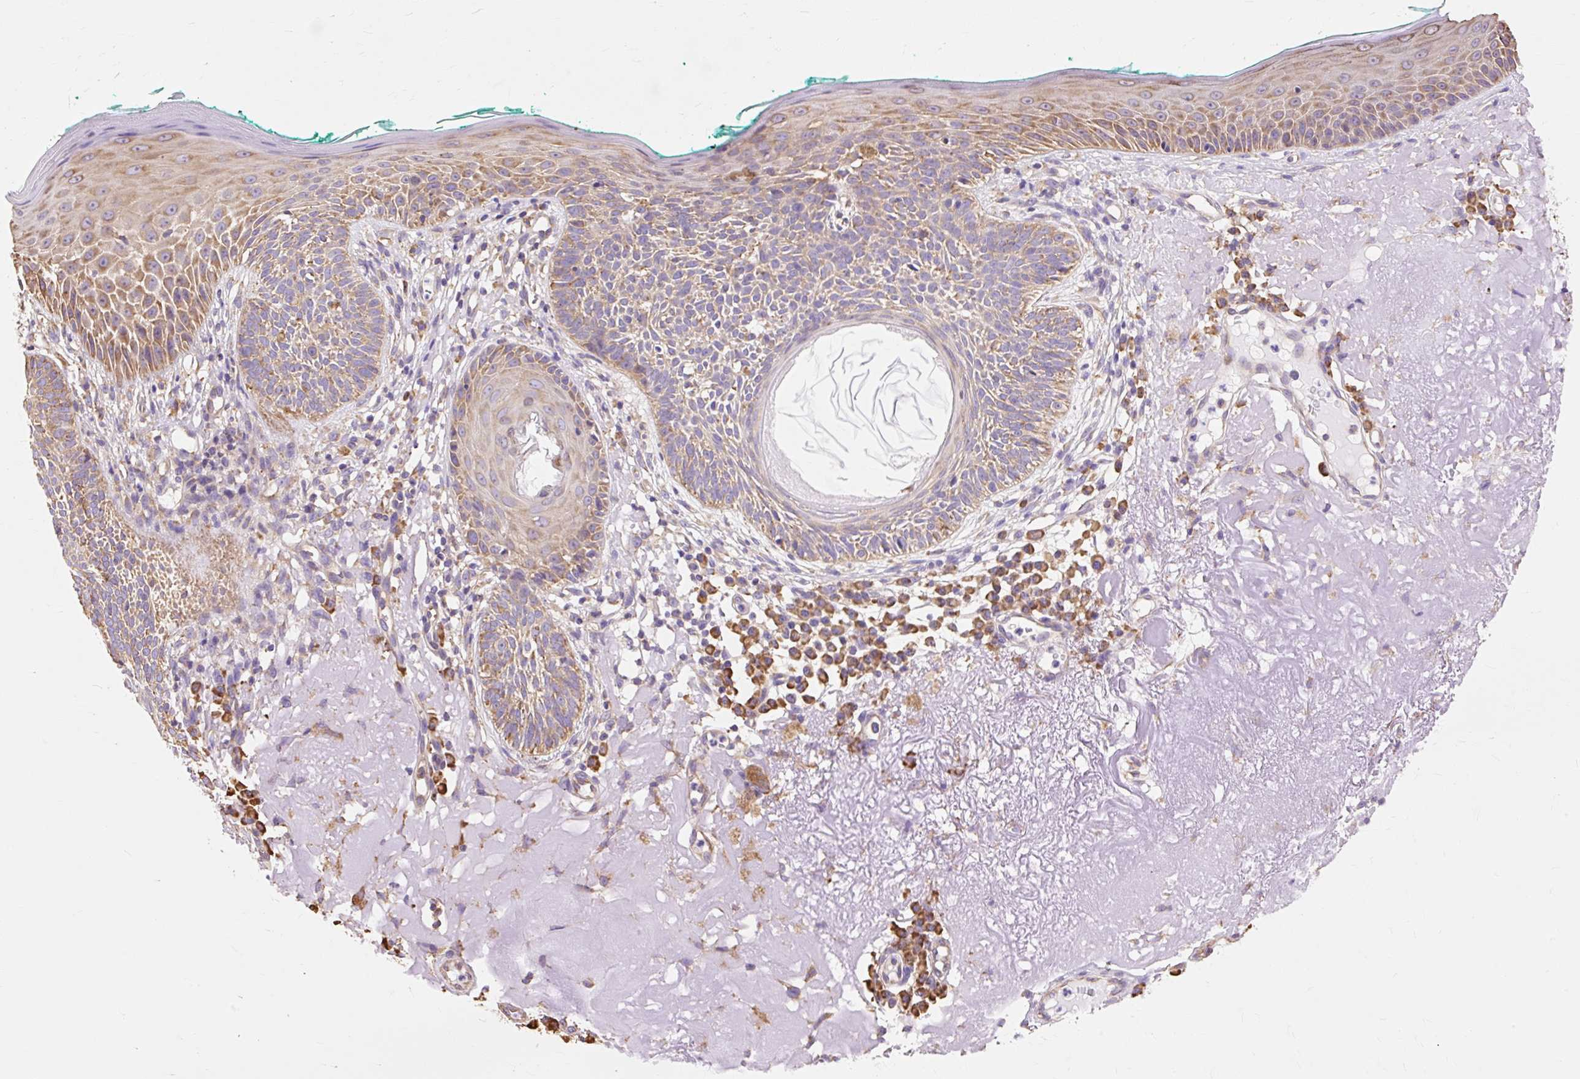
{"staining": {"intensity": "weak", "quantity": ">75%", "location": "cytoplasmic/membranous"}, "tissue": "skin cancer", "cell_type": "Tumor cells", "image_type": "cancer", "snomed": [{"axis": "morphology", "description": "Basal cell carcinoma"}, {"axis": "topography", "description": "Skin"}], "caption": "Immunohistochemistry (IHC) photomicrograph of human skin cancer (basal cell carcinoma) stained for a protein (brown), which exhibits low levels of weak cytoplasmic/membranous positivity in approximately >75% of tumor cells.", "gene": "RPS17", "patient": {"sex": "male", "age": 68}}